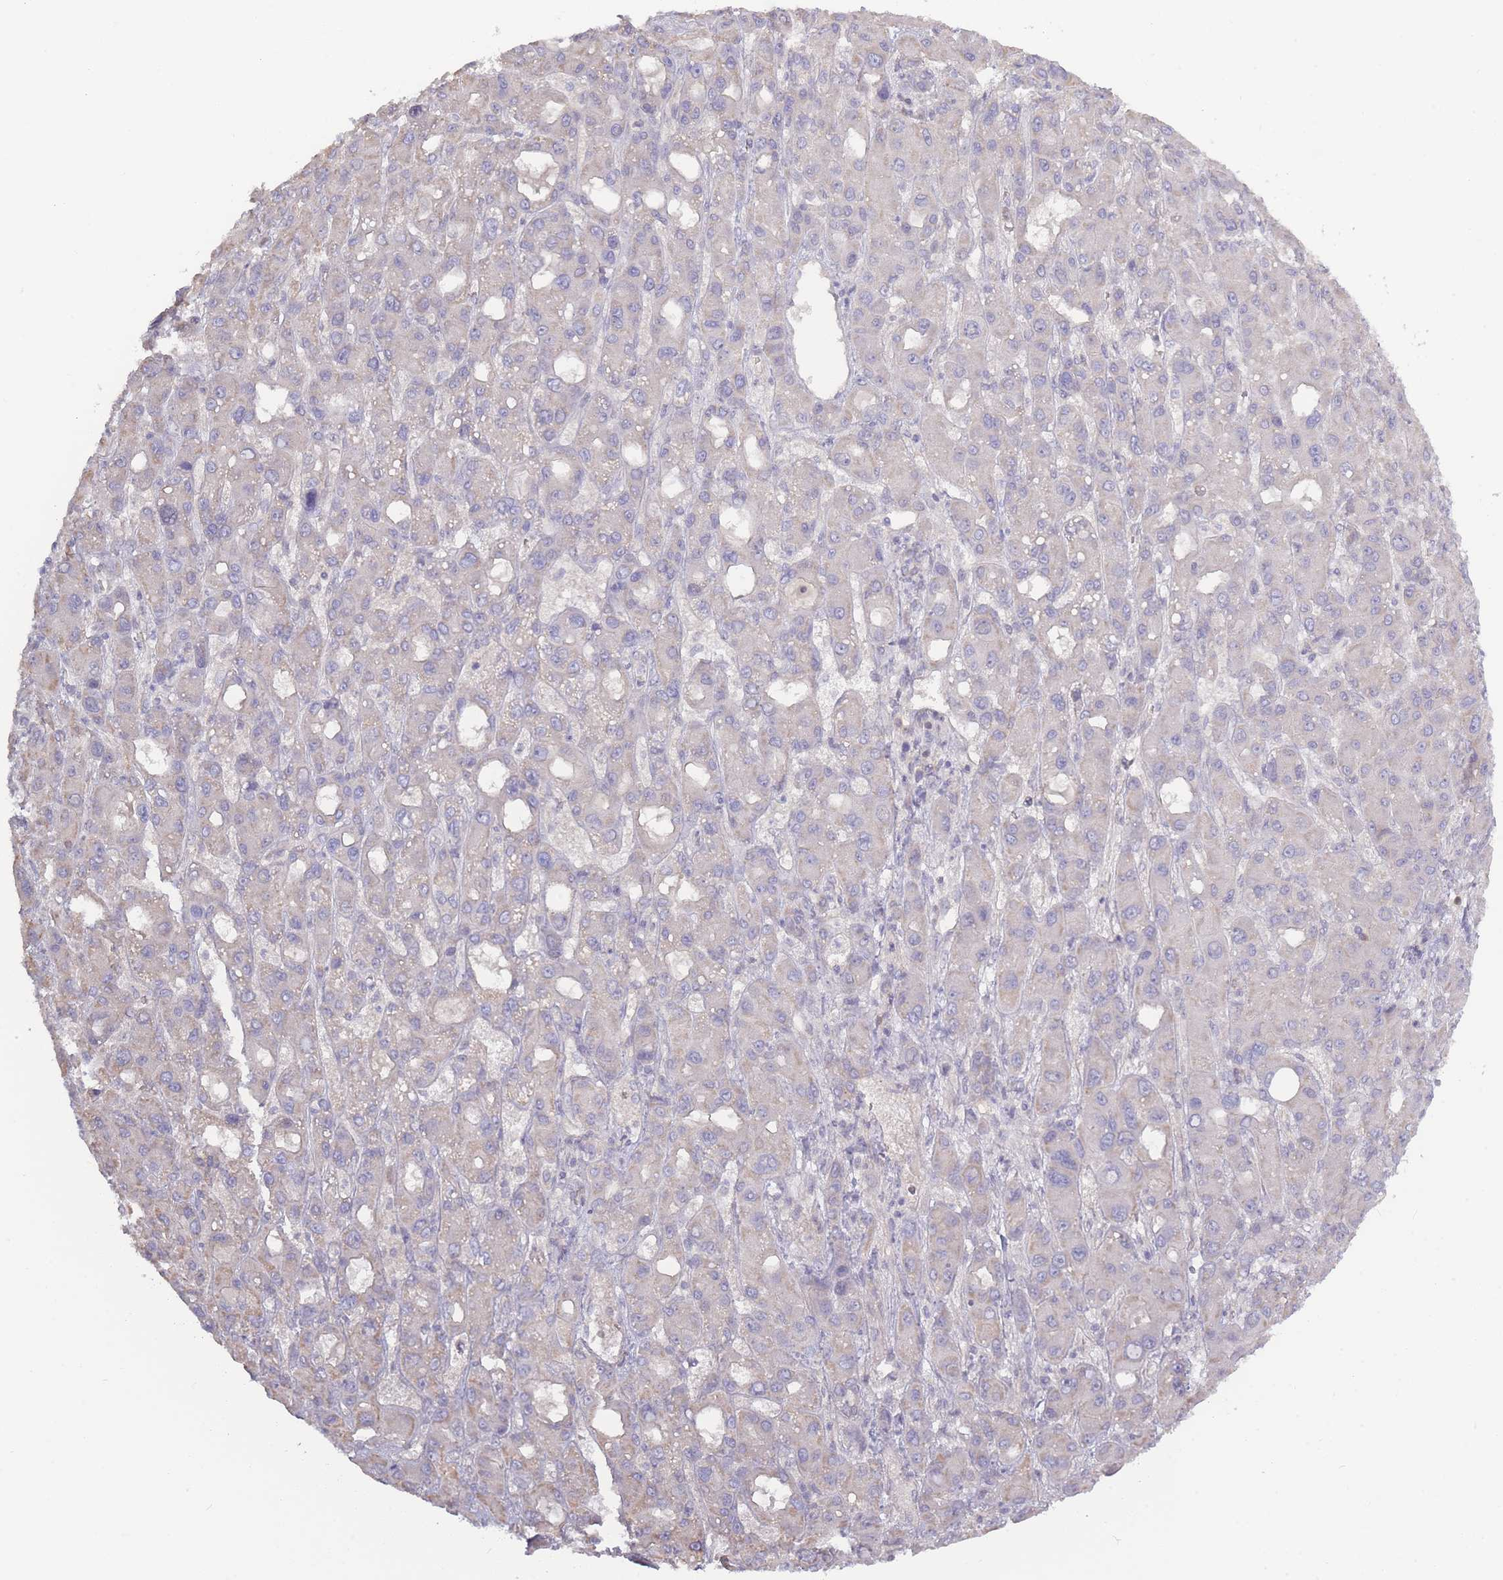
{"staining": {"intensity": "negative", "quantity": "none", "location": "none"}, "tissue": "liver cancer", "cell_type": "Tumor cells", "image_type": "cancer", "snomed": [{"axis": "morphology", "description": "Carcinoma, Hepatocellular, NOS"}, {"axis": "topography", "description": "Liver"}], "caption": "An immunohistochemistry (IHC) micrograph of liver cancer (hepatocellular carcinoma) is shown. There is no staining in tumor cells of liver cancer (hepatocellular carcinoma). The staining was performed using DAB to visualize the protein expression in brown, while the nuclei were stained in blue with hematoxylin (Magnification: 20x).", "gene": "SPHKAP", "patient": {"sex": "male", "age": 55}}